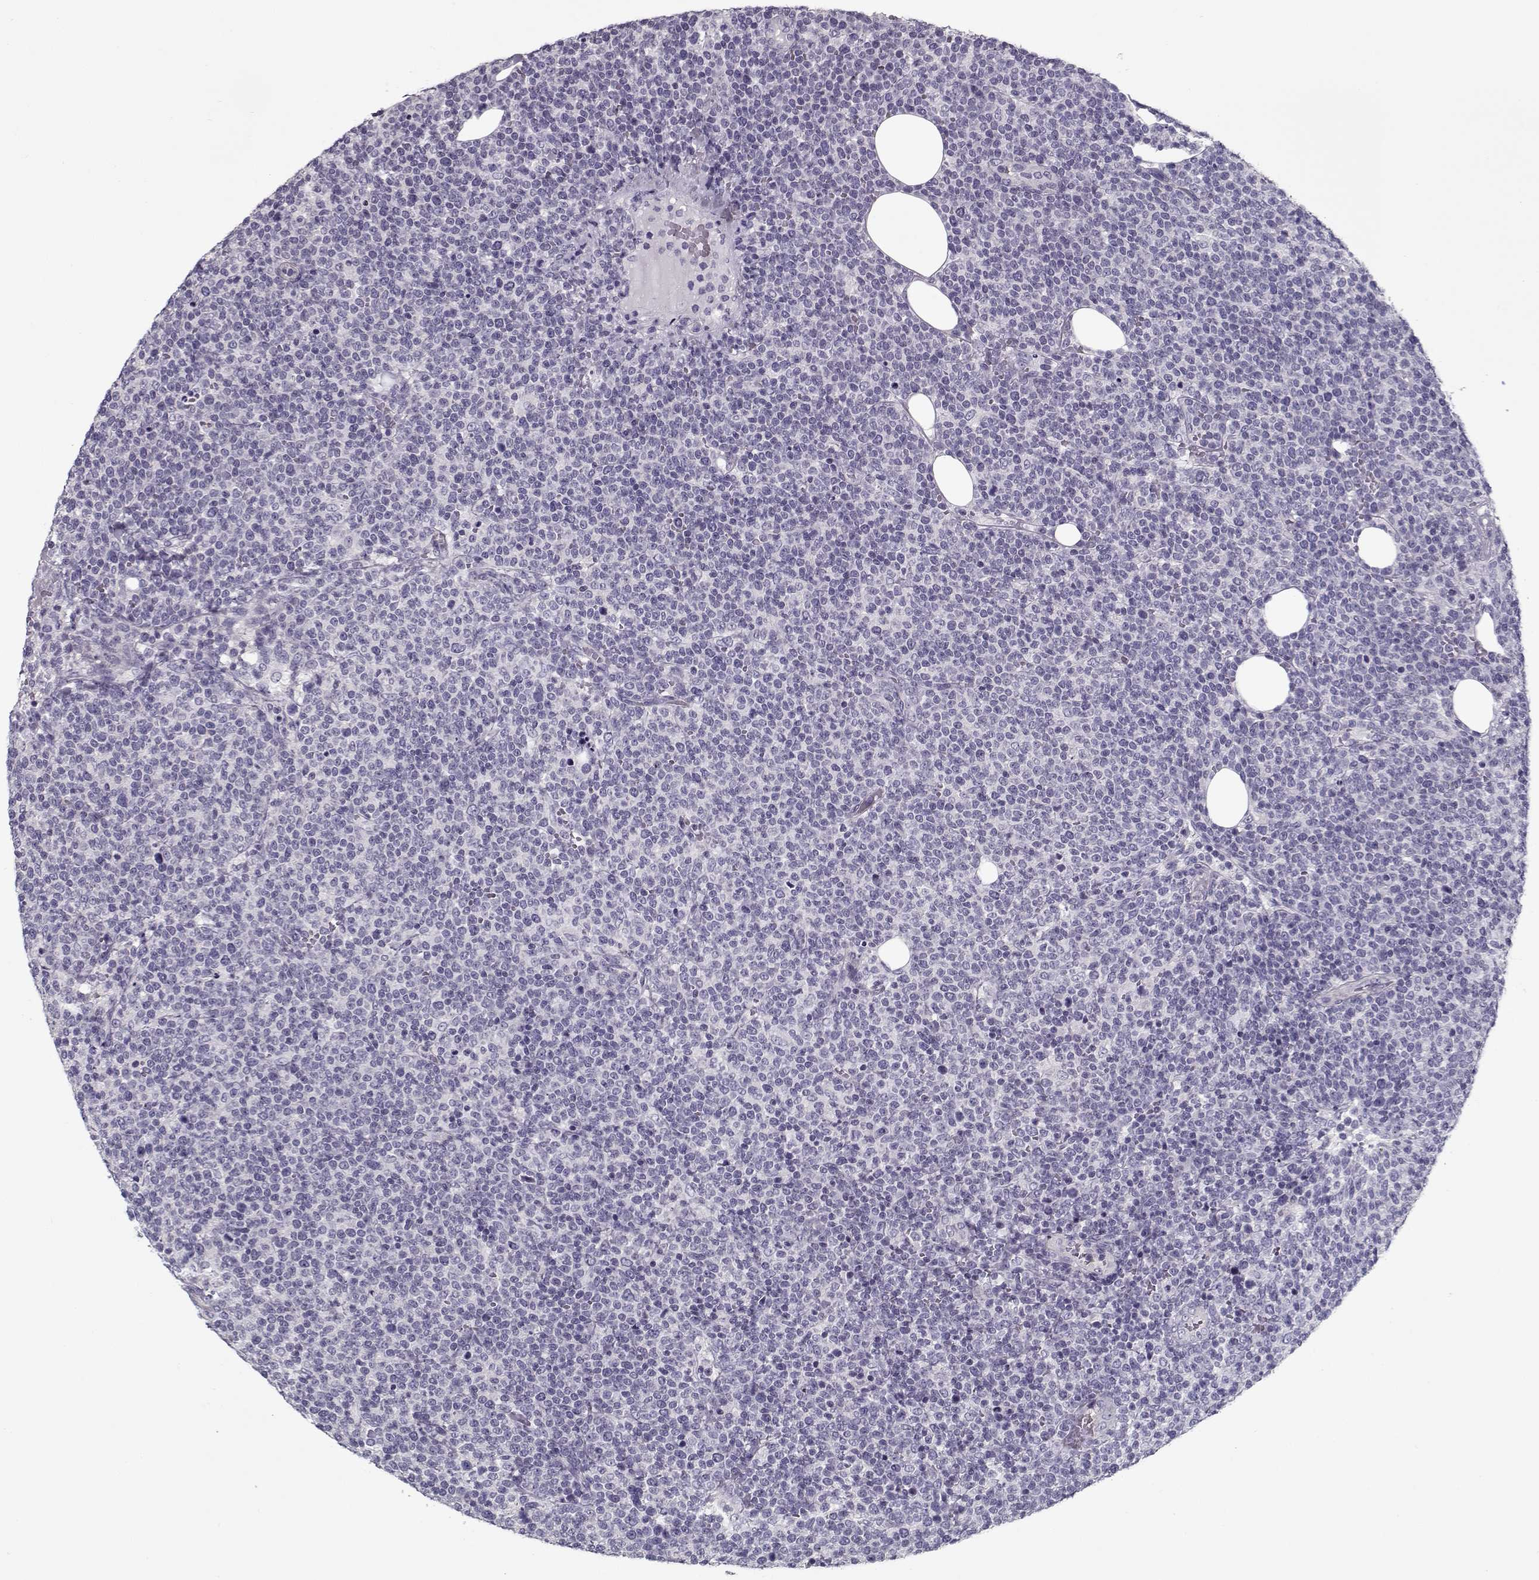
{"staining": {"intensity": "negative", "quantity": "none", "location": "none"}, "tissue": "lymphoma", "cell_type": "Tumor cells", "image_type": "cancer", "snomed": [{"axis": "morphology", "description": "Malignant lymphoma, non-Hodgkin's type, High grade"}, {"axis": "topography", "description": "Lymph node"}], "caption": "IHC of human lymphoma shows no staining in tumor cells.", "gene": "CCDC136", "patient": {"sex": "male", "age": 61}}